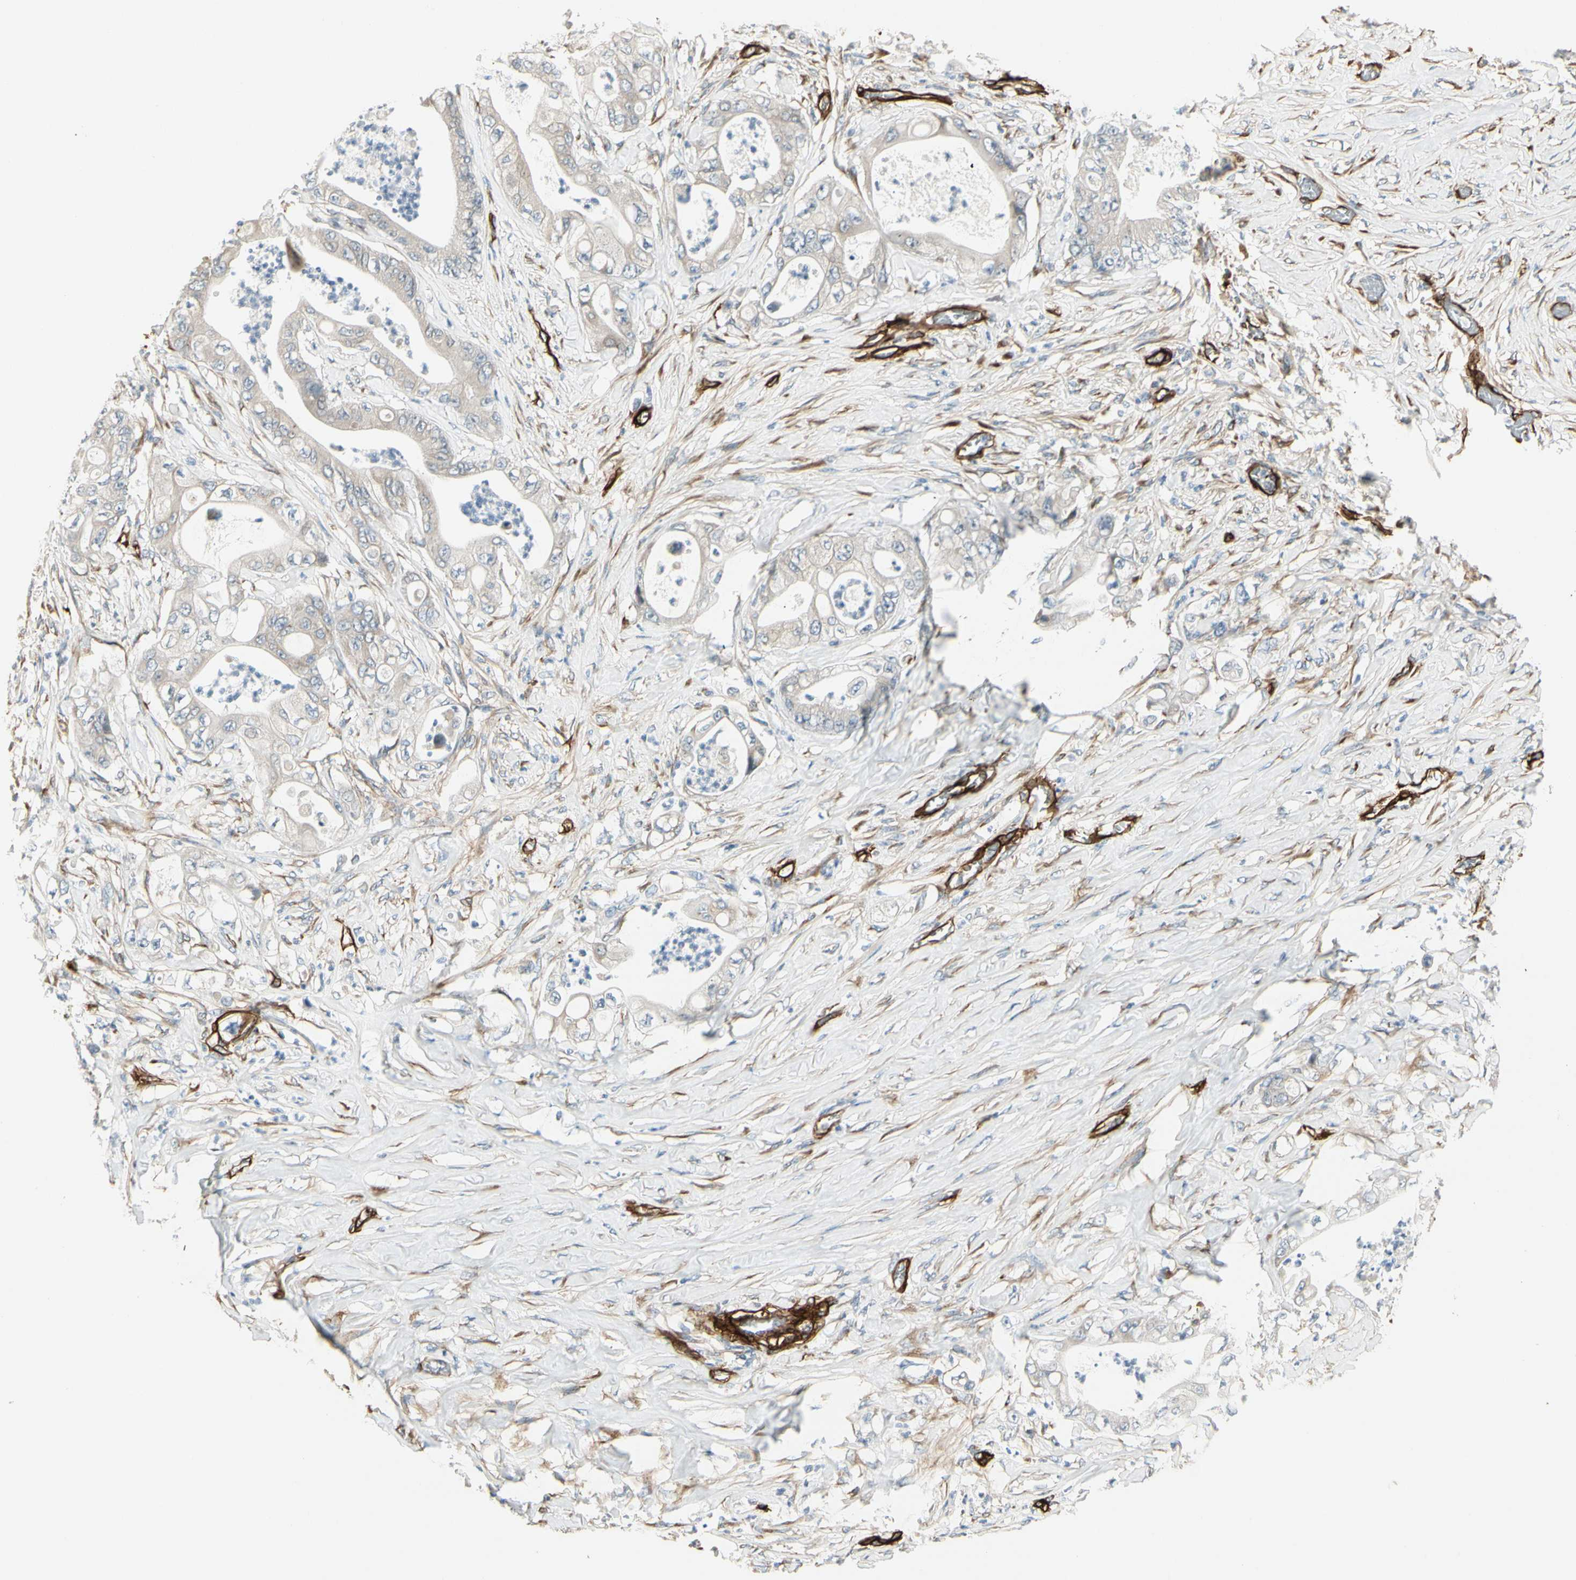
{"staining": {"intensity": "negative", "quantity": "none", "location": "none"}, "tissue": "stomach cancer", "cell_type": "Tumor cells", "image_type": "cancer", "snomed": [{"axis": "morphology", "description": "Adenocarcinoma, NOS"}, {"axis": "topography", "description": "Stomach"}], "caption": "This is an IHC image of human adenocarcinoma (stomach). There is no positivity in tumor cells.", "gene": "MCAM", "patient": {"sex": "female", "age": 73}}